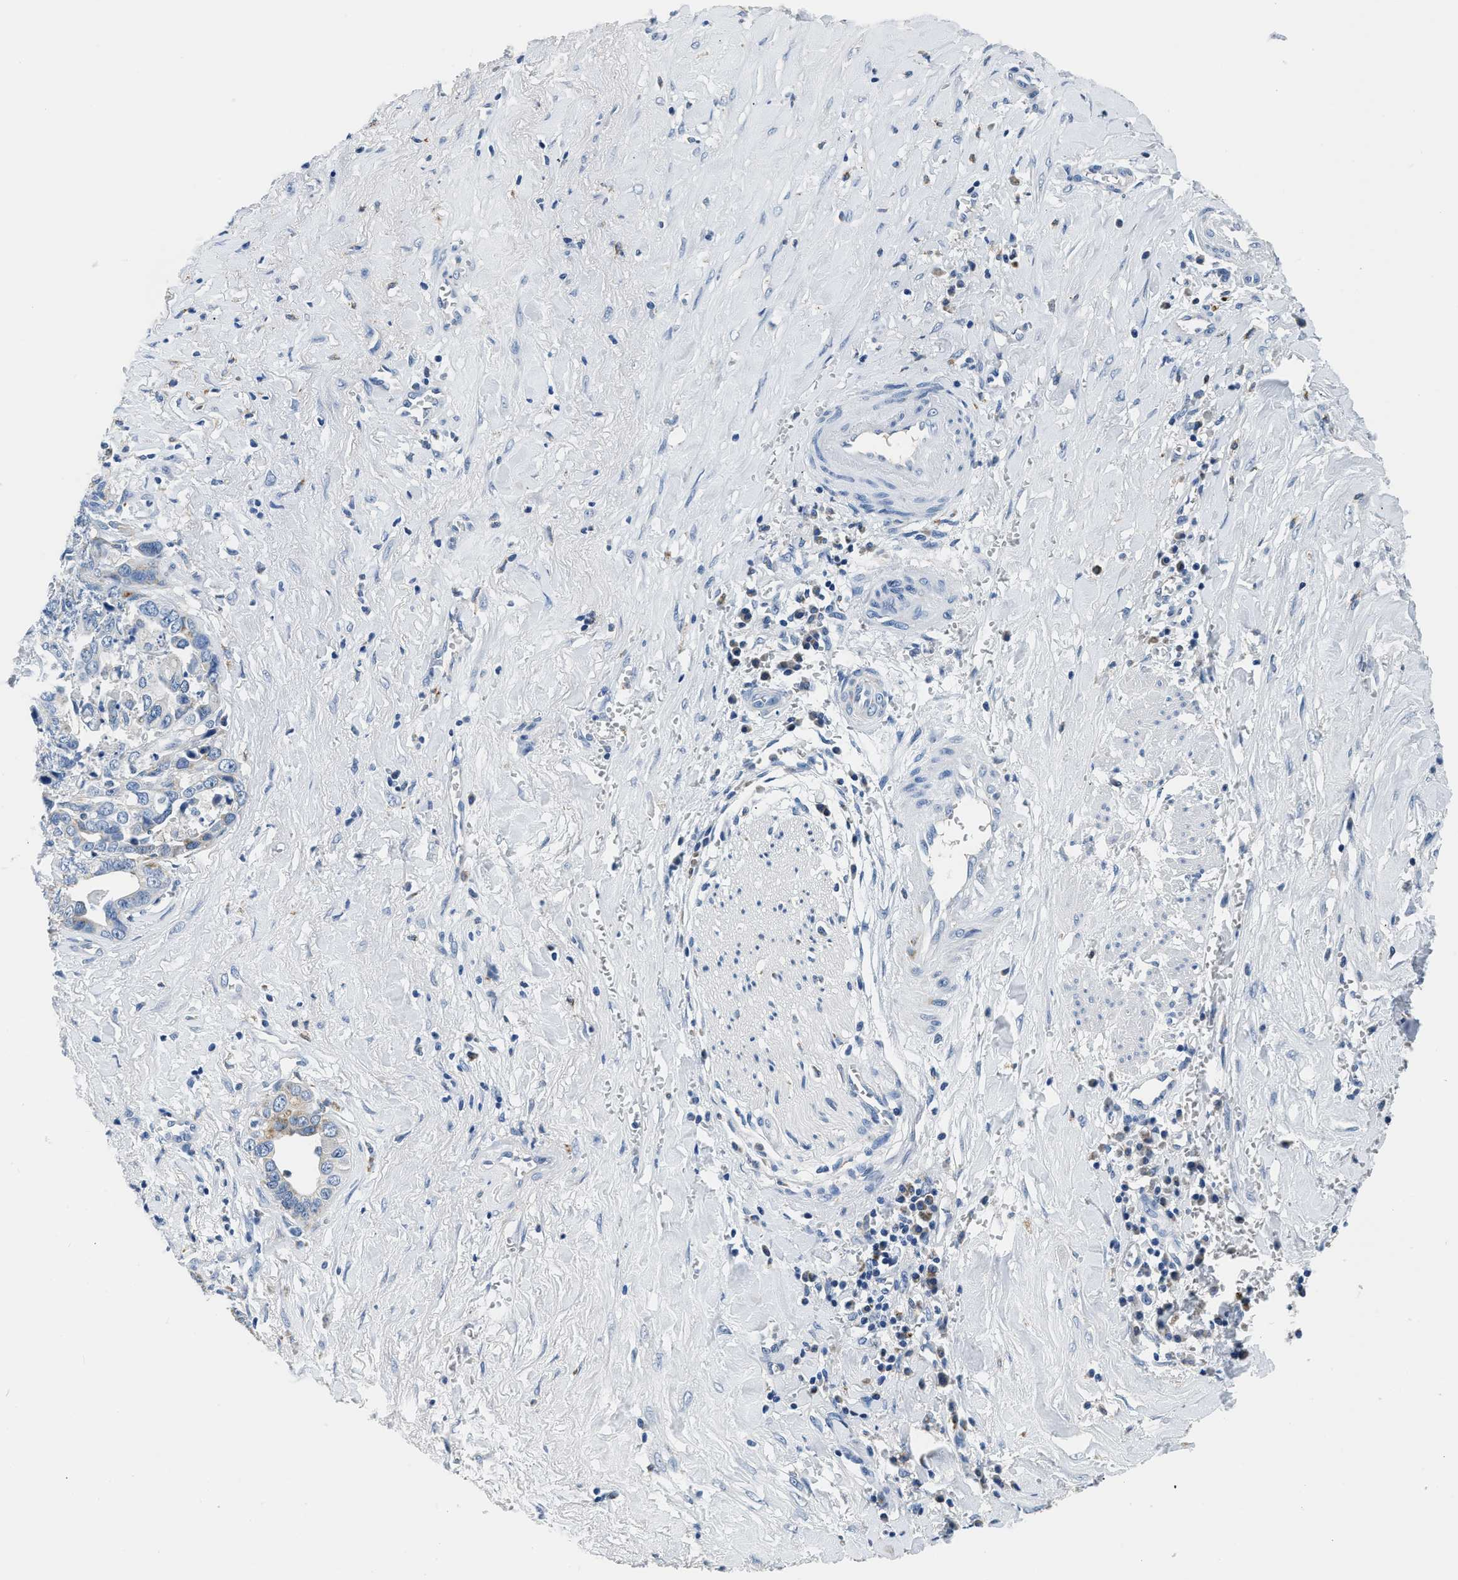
{"staining": {"intensity": "negative", "quantity": "none", "location": "none"}, "tissue": "liver cancer", "cell_type": "Tumor cells", "image_type": "cancer", "snomed": [{"axis": "morphology", "description": "Cholangiocarcinoma"}, {"axis": "topography", "description": "Liver"}], "caption": "The immunohistochemistry (IHC) image has no significant positivity in tumor cells of liver cholangiocarcinoma tissue.", "gene": "PCK2", "patient": {"sex": "female", "age": 79}}